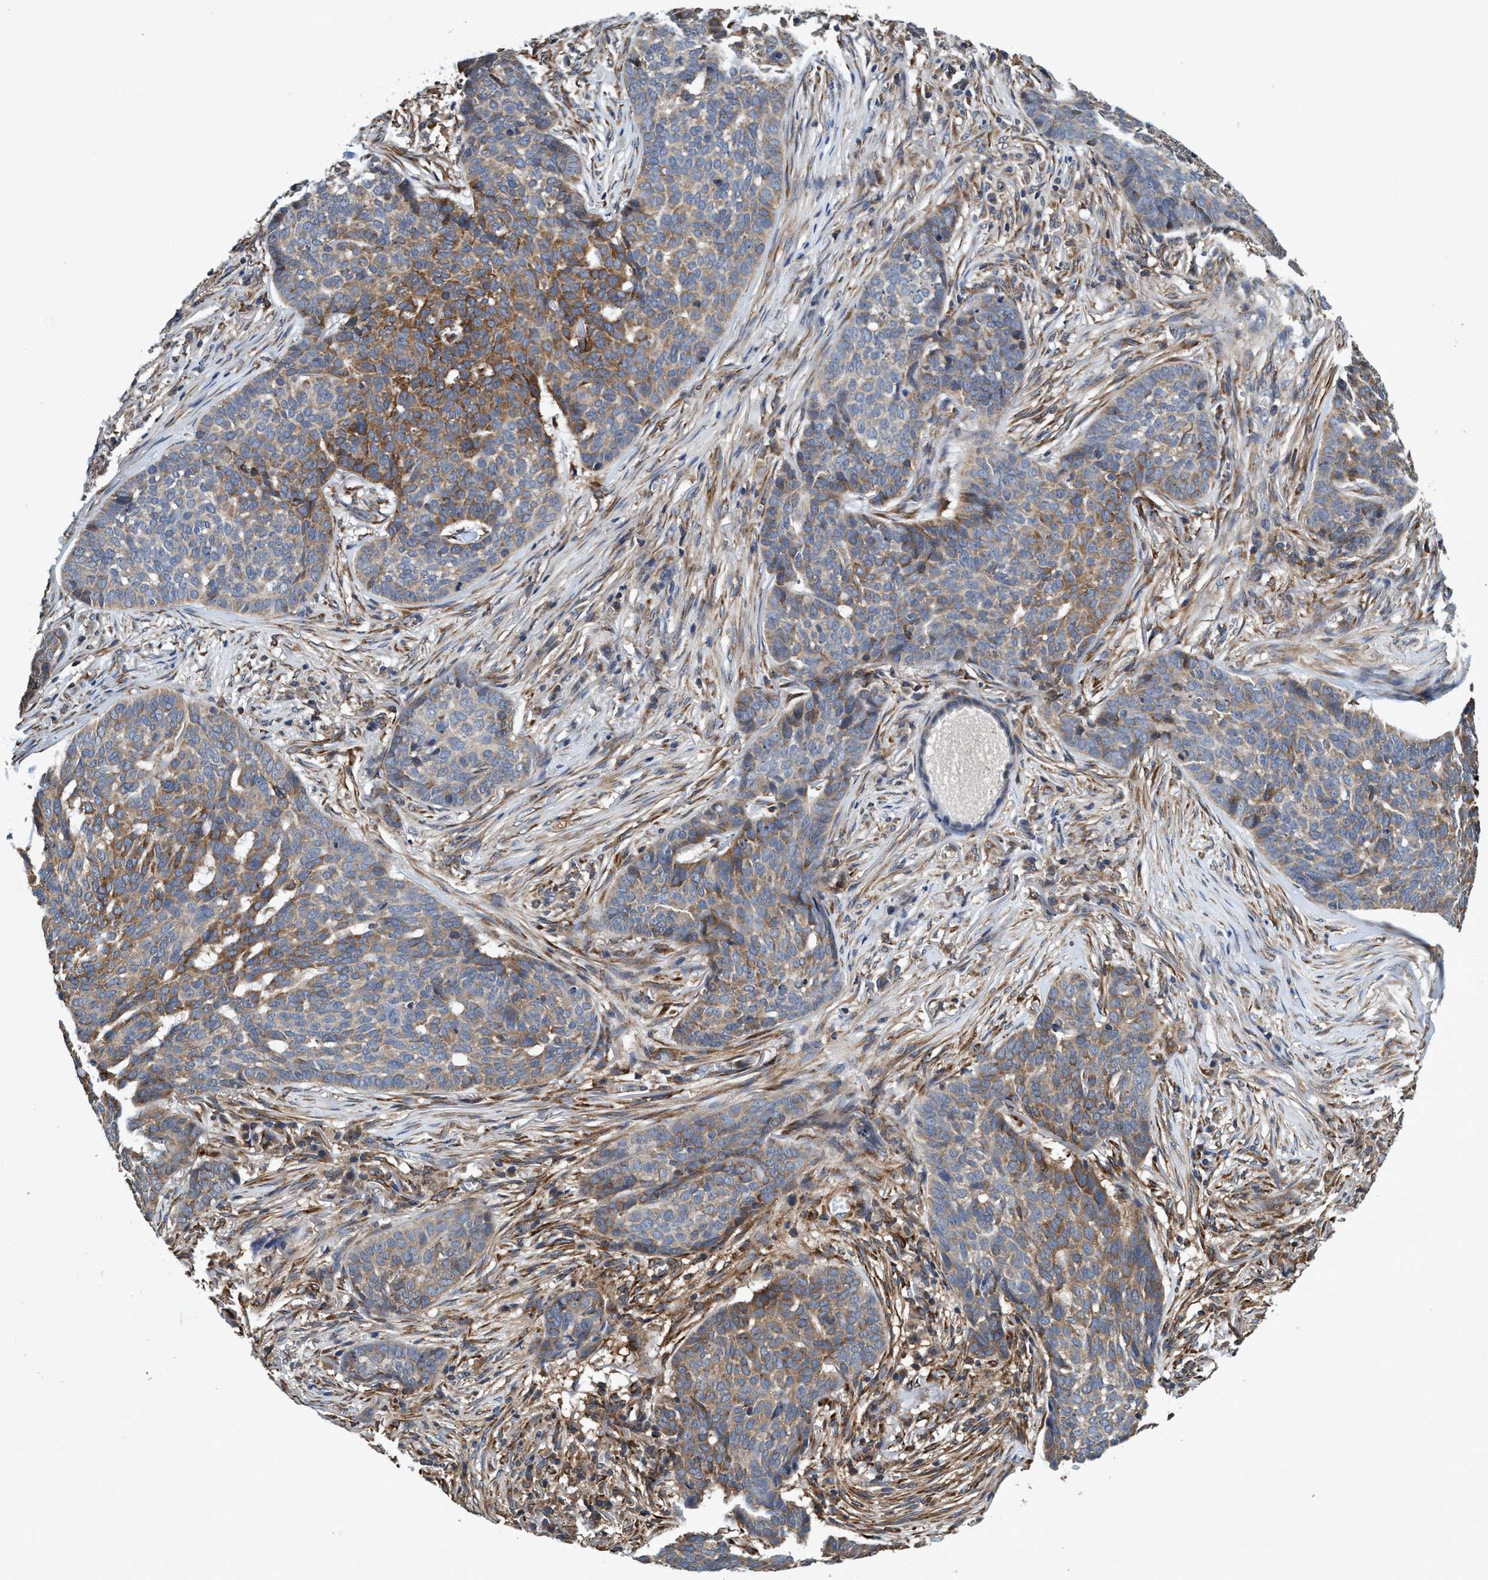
{"staining": {"intensity": "moderate", "quantity": "25%-75%", "location": "cytoplasmic/membranous"}, "tissue": "skin cancer", "cell_type": "Tumor cells", "image_type": "cancer", "snomed": [{"axis": "morphology", "description": "Basal cell carcinoma"}, {"axis": "topography", "description": "Skin"}], "caption": "Immunohistochemical staining of skin basal cell carcinoma shows medium levels of moderate cytoplasmic/membranous protein positivity in about 25%-75% of tumor cells. (DAB (3,3'-diaminobenzidine) IHC with brightfield microscopy, high magnification).", "gene": "CALCOCO2", "patient": {"sex": "male", "age": 85}}